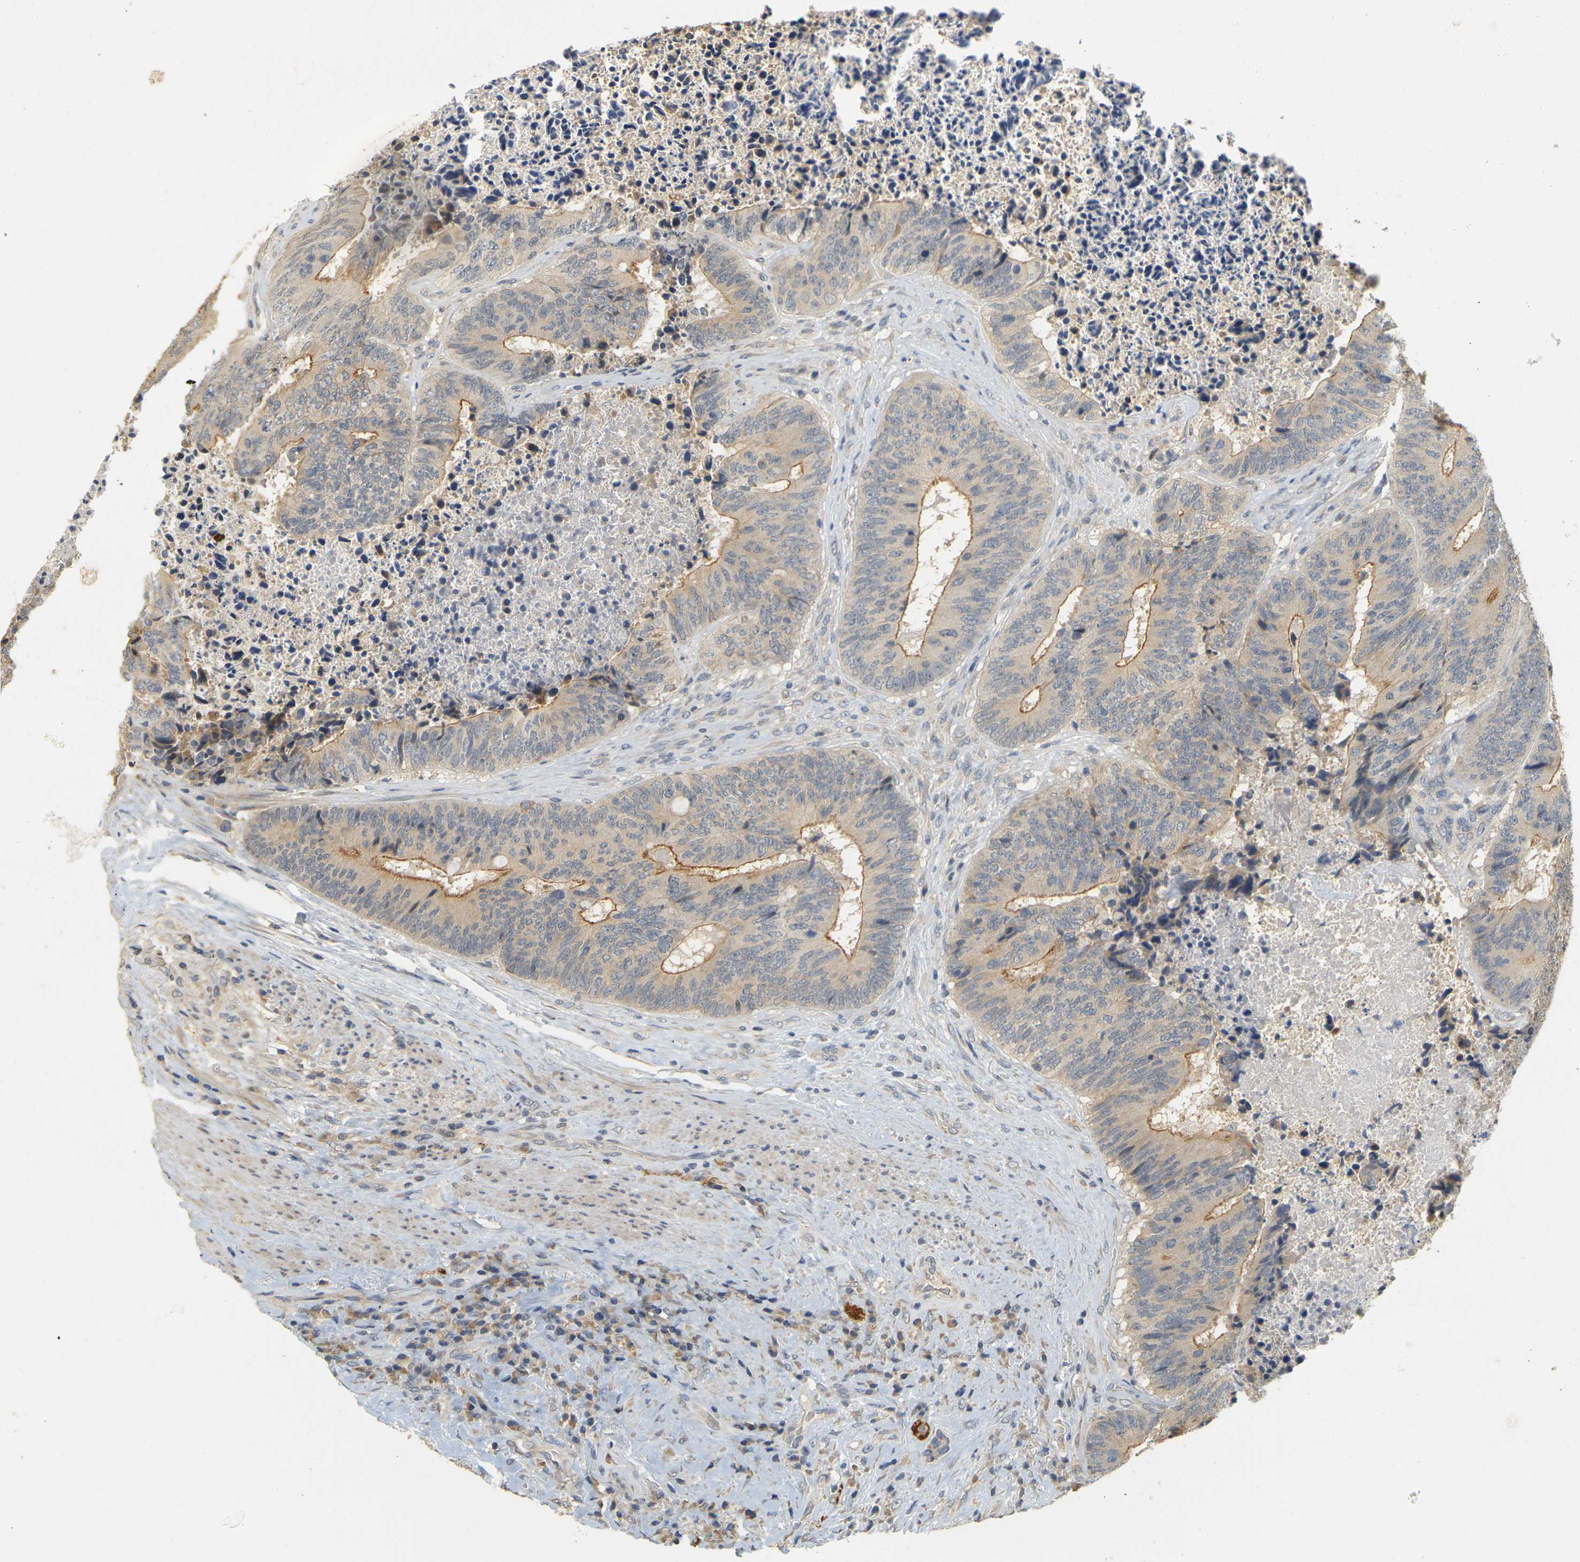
{"staining": {"intensity": "moderate", "quantity": ">75%", "location": "cytoplasmic/membranous"}, "tissue": "colorectal cancer", "cell_type": "Tumor cells", "image_type": "cancer", "snomed": [{"axis": "morphology", "description": "Adenocarcinoma, NOS"}, {"axis": "topography", "description": "Rectum"}], "caption": "Moderate cytoplasmic/membranous positivity for a protein is identified in about >75% of tumor cells of adenocarcinoma (colorectal) using immunohistochemistry.", "gene": "GDAP1", "patient": {"sex": "male", "age": 72}}